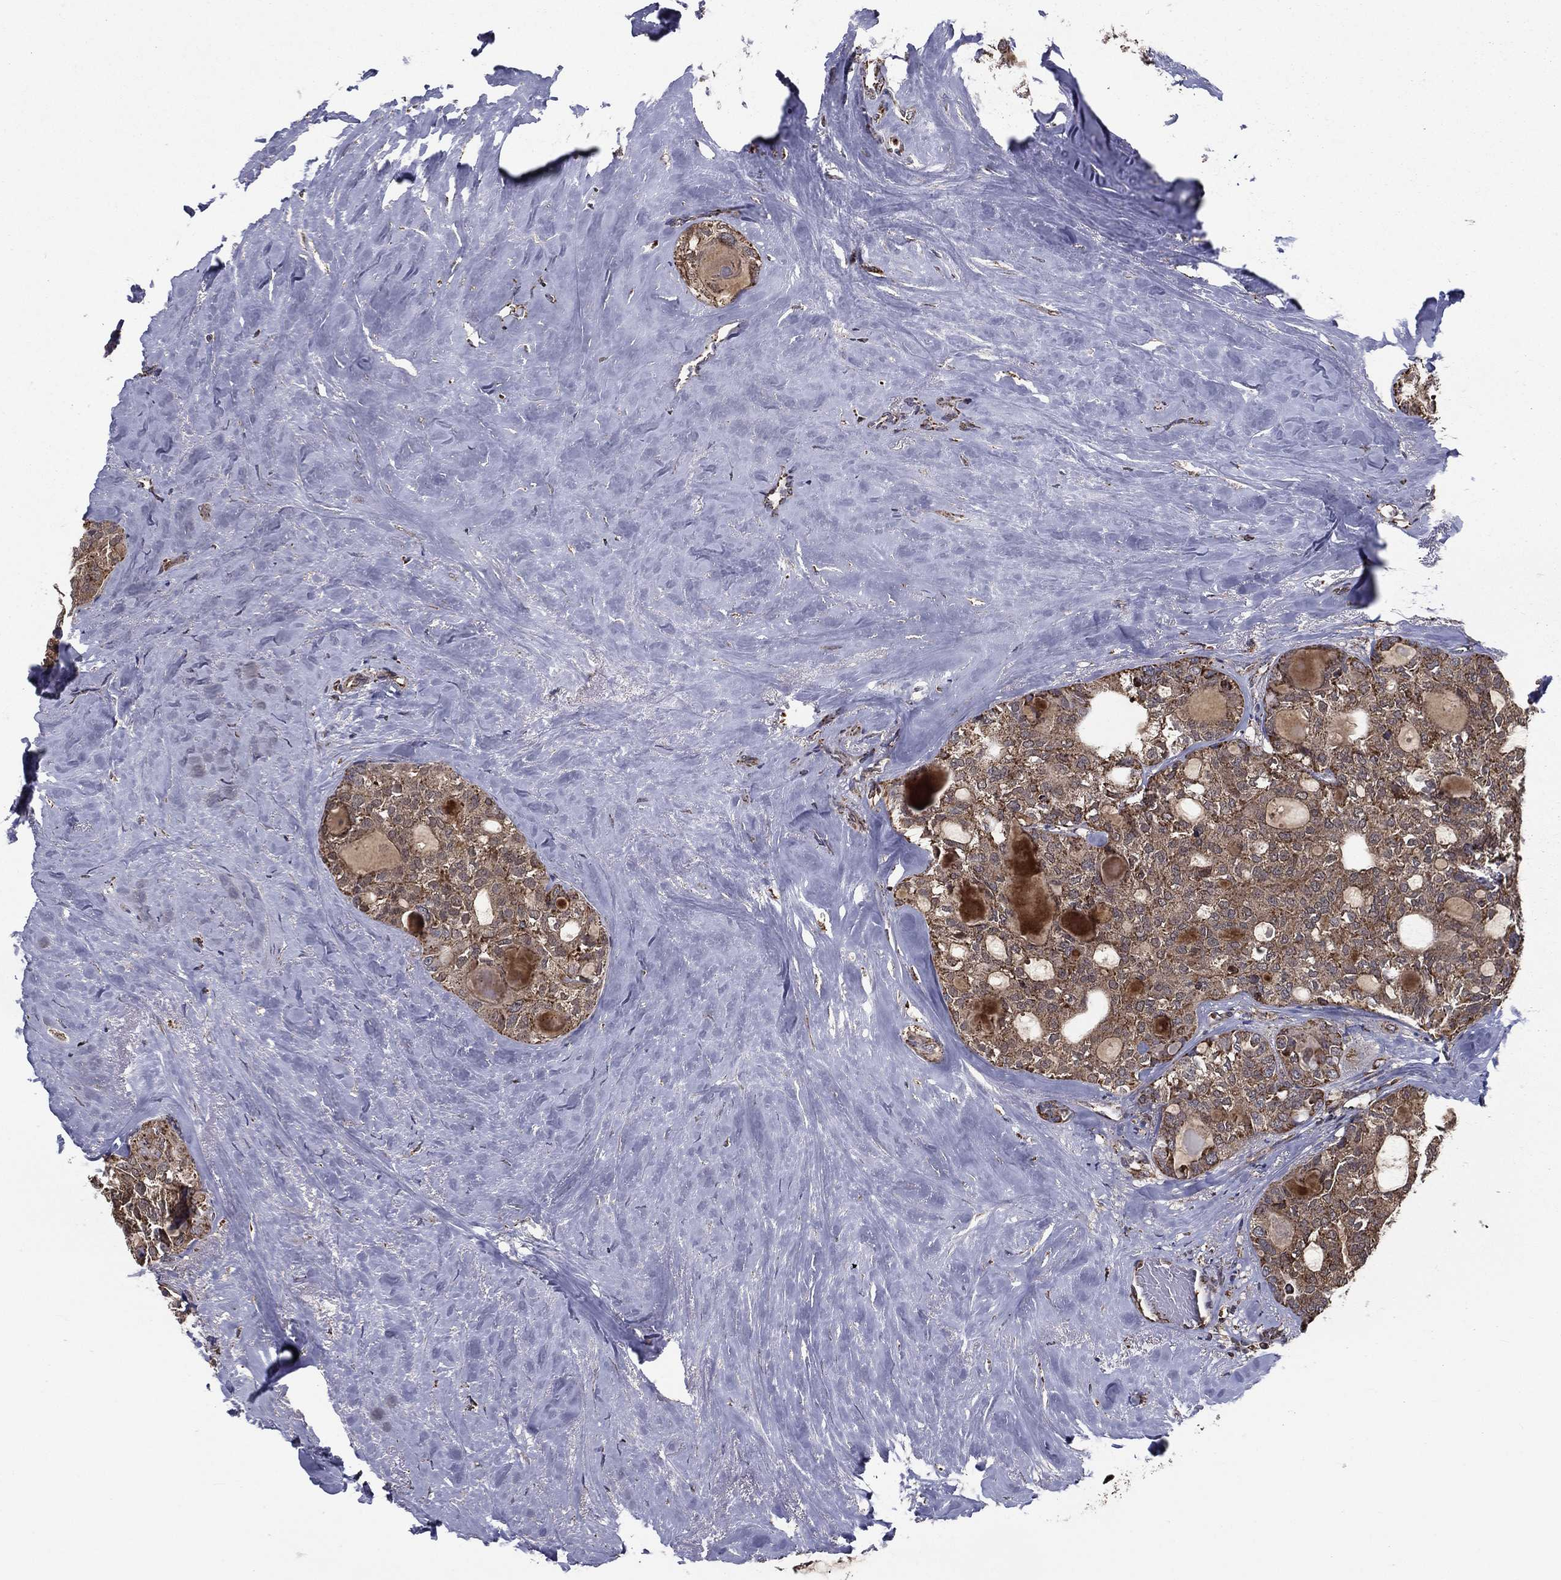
{"staining": {"intensity": "moderate", "quantity": ">75%", "location": "cytoplasmic/membranous"}, "tissue": "thyroid cancer", "cell_type": "Tumor cells", "image_type": "cancer", "snomed": [{"axis": "morphology", "description": "Follicular adenoma carcinoma, NOS"}, {"axis": "topography", "description": "Thyroid gland"}], "caption": "DAB (3,3'-diaminobenzidine) immunohistochemical staining of thyroid cancer demonstrates moderate cytoplasmic/membranous protein expression in about >75% of tumor cells.", "gene": "RIGI", "patient": {"sex": "male", "age": 75}}